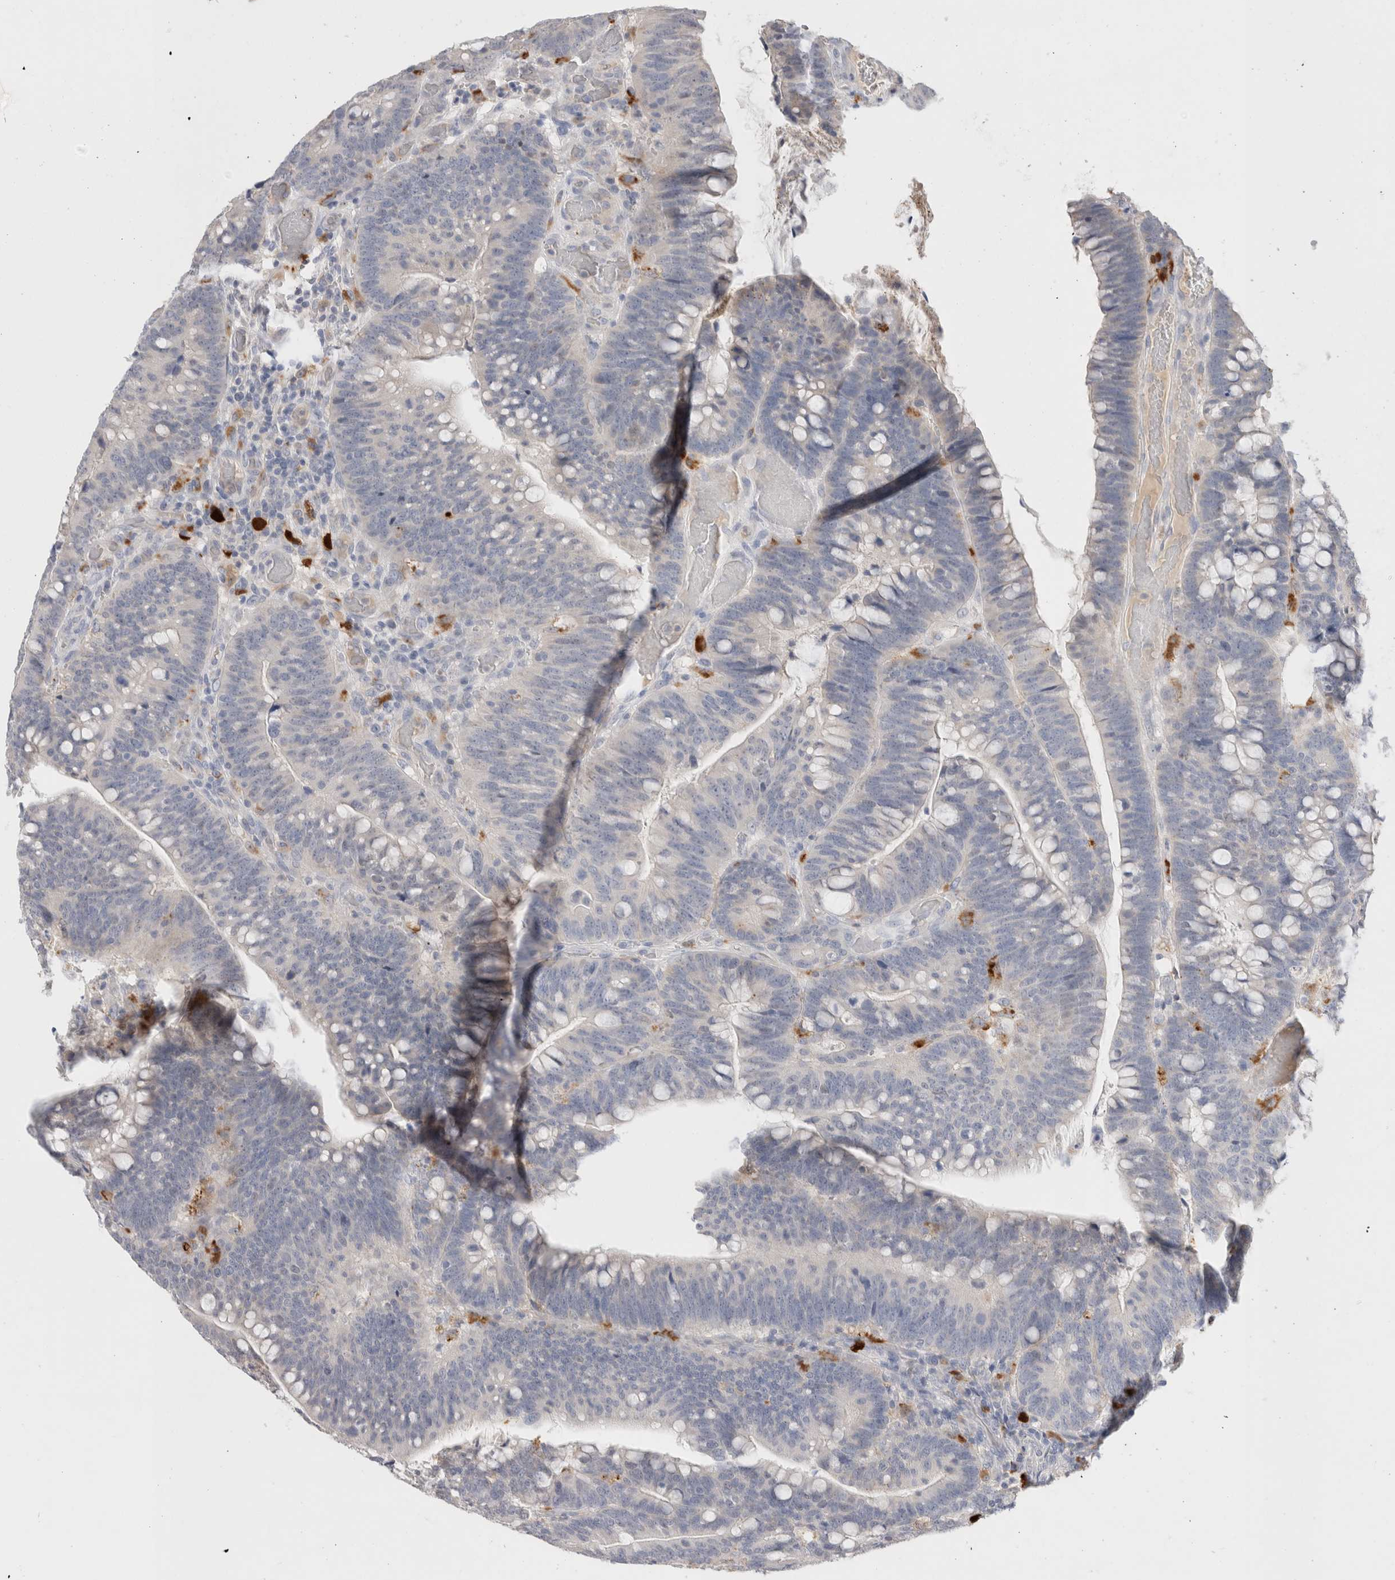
{"staining": {"intensity": "negative", "quantity": "none", "location": "none"}, "tissue": "colorectal cancer", "cell_type": "Tumor cells", "image_type": "cancer", "snomed": [{"axis": "morphology", "description": "Normal tissue, NOS"}, {"axis": "morphology", "description": "Adenocarcinoma, NOS"}, {"axis": "topography", "description": "Colon"}], "caption": "Immunohistochemistry (IHC) of colorectal cancer (adenocarcinoma) reveals no positivity in tumor cells.", "gene": "HPGDS", "patient": {"sex": "female", "age": 66}}